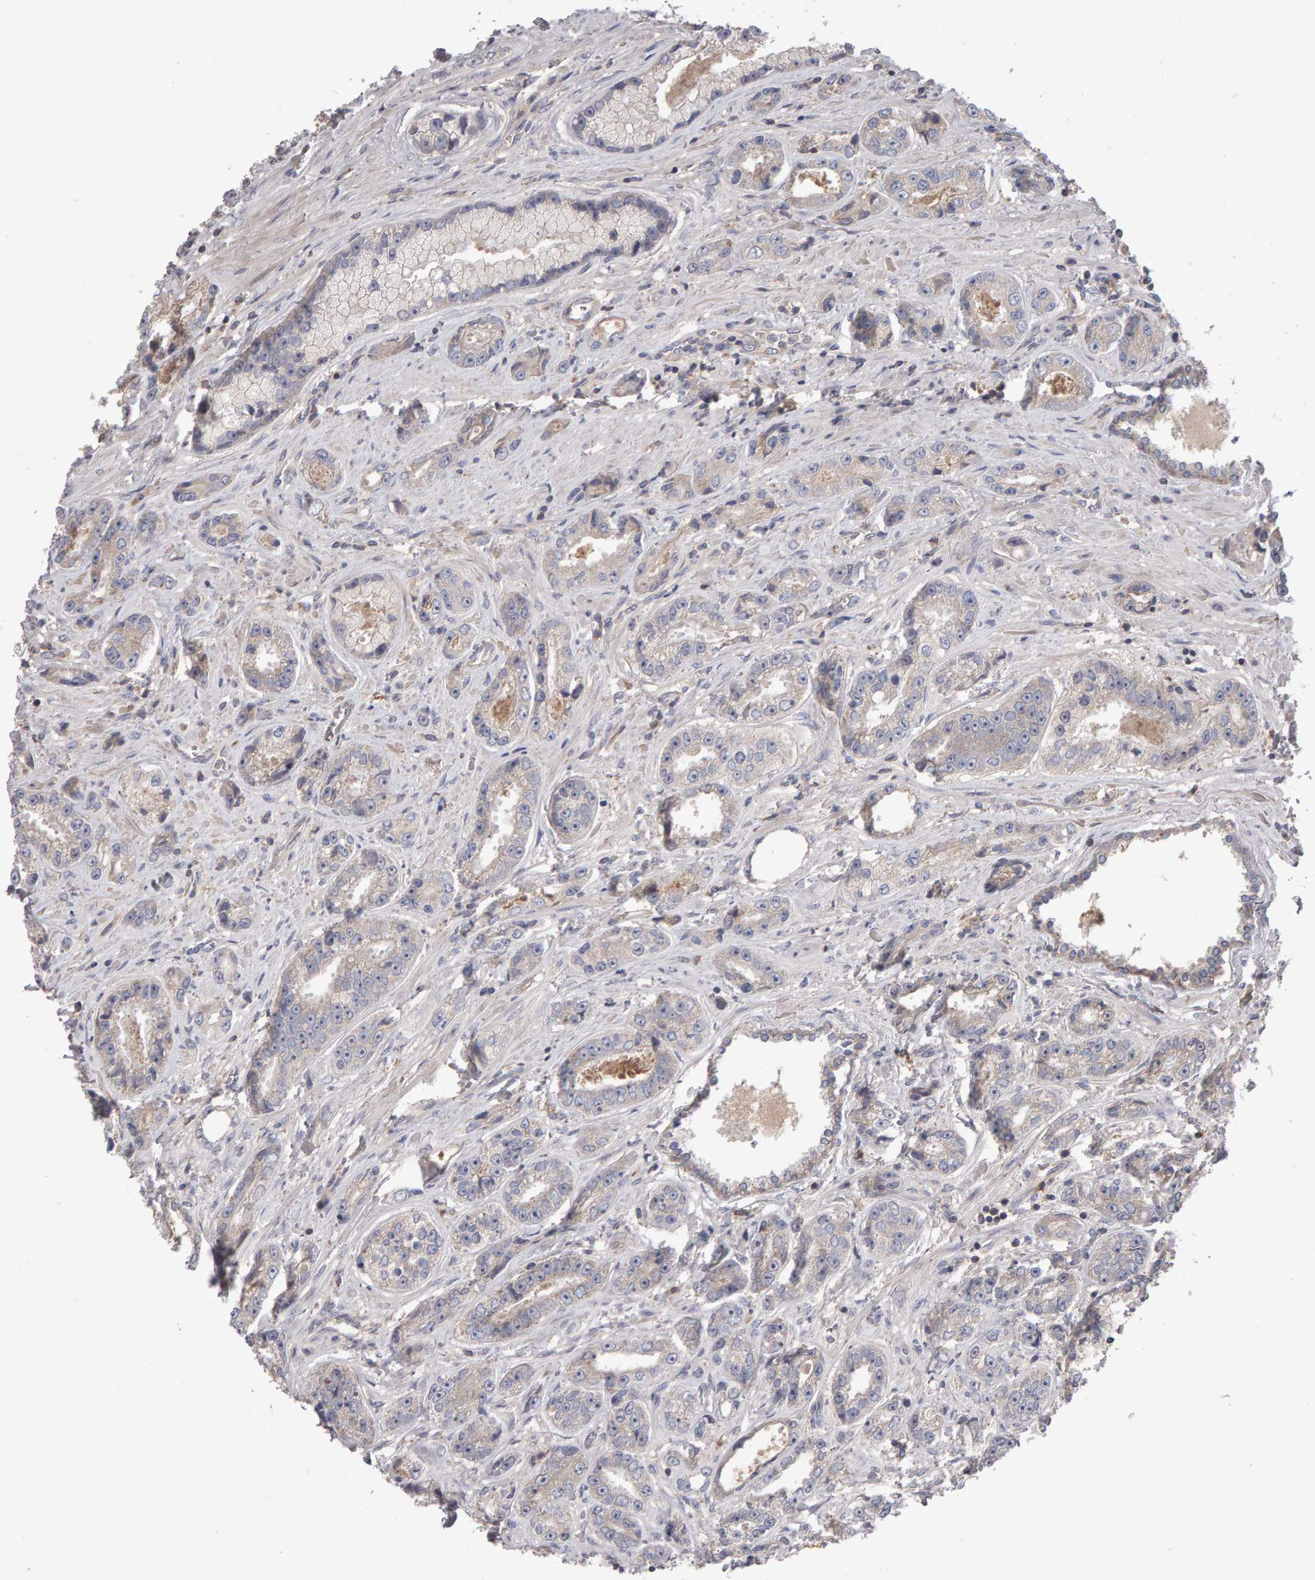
{"staining": {"intensity": "negative", "quantity": "none", "location": "none"}, "tissue": "prostate cancer", "cell_type": "Tumor cells", "image_type": "cancer", "snomed": [{"axis": "morphology", "description": "Adenocarcinoma, High grade"}, {"axis": "topography", "description": "Prostate"}], "caption": "There is no significant positivity in tumor cells of prostate high-grade adenocarcinoma. (Brightfield microscopy of DAB (3,3'-diaminobenzidine) immunohistochemistry at high magnification).", "gene": "PGS1", "patient": {"sex": "male", "age": 61}}